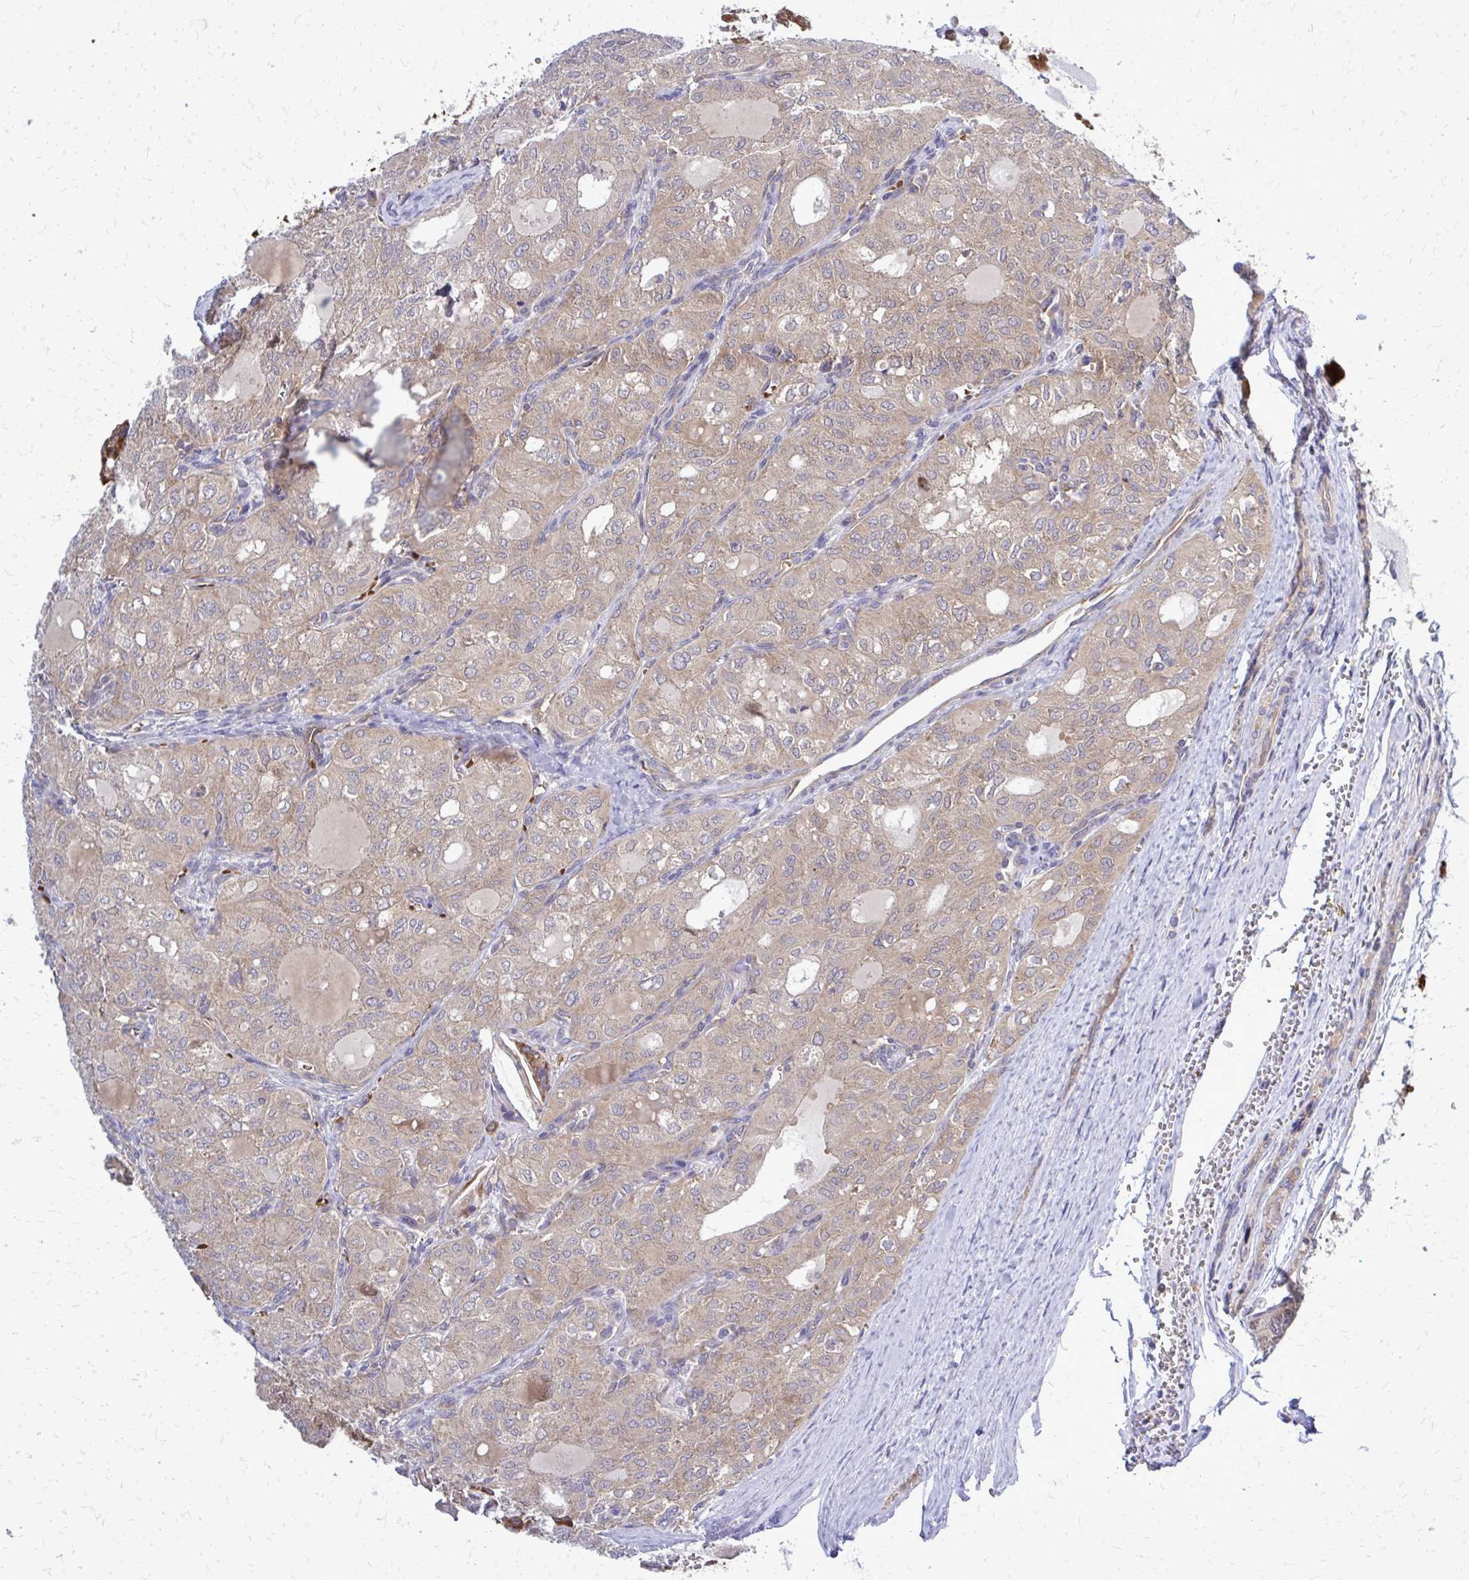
{"staining": {"intensity": "weak", "quantity": ">75%", "location": "cytoplasmic/membranous"}, "tissue": "thyroid cancer", "cell_type": "Tumor cells", "image_type": "cancer", "snomed": [{"axis": "morphology", "description": "Follicular adenoma carcinoma, NOS"}, {"axis": "topography", "description": "Thyroid gland"}], "caption": "A brown stain shows weak cytoplasmic/membranous positivity of a protein in human thyroid cancer tumor cells.", "gene": "PDK4", "patient": {"sex": "male", "age": 75}}